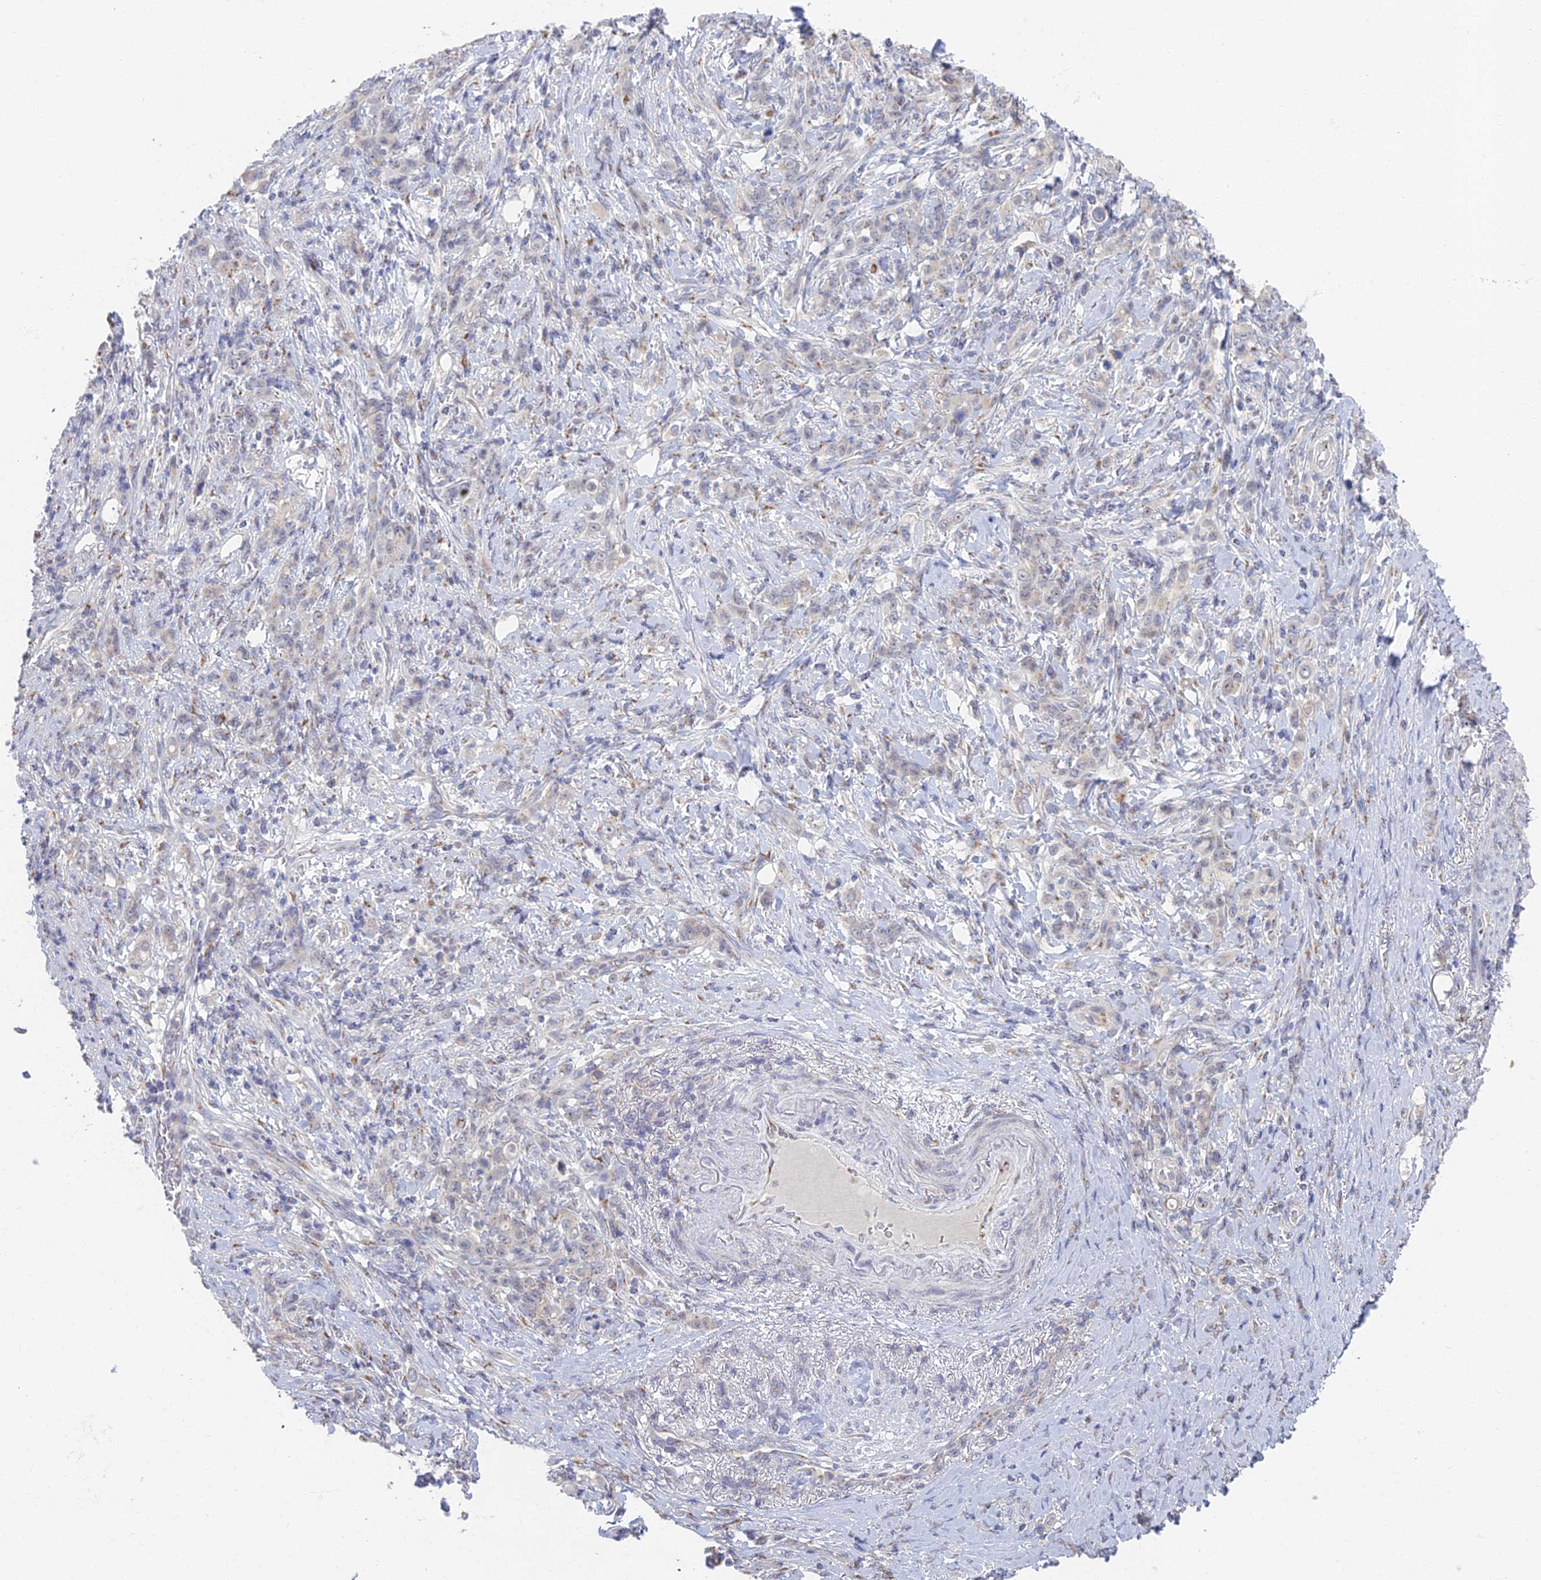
{"staining": {"intensity": "negative", "quantity": "none", "location": "none"}, "tissue": "stomach cancer", "cell_type": "Tumor cells", "image_type": "cancer", "snomed": [{"axis": "morphology", "description": "Normal tissue, NOS"}, {"axis": "morphology", "description": "Adenocarcinoma, NOS"}, {"axis": "topography", "description": "Stomach"}], "caption": "Immunohistochemistry (IHC) micrograph of human adenocarcinoma (stomach) stained for a protein (brown), which exhibits no positivity in tumor cells.", "gene": "GPATCH1", "patient": {"sex": "female", "age": 79}}